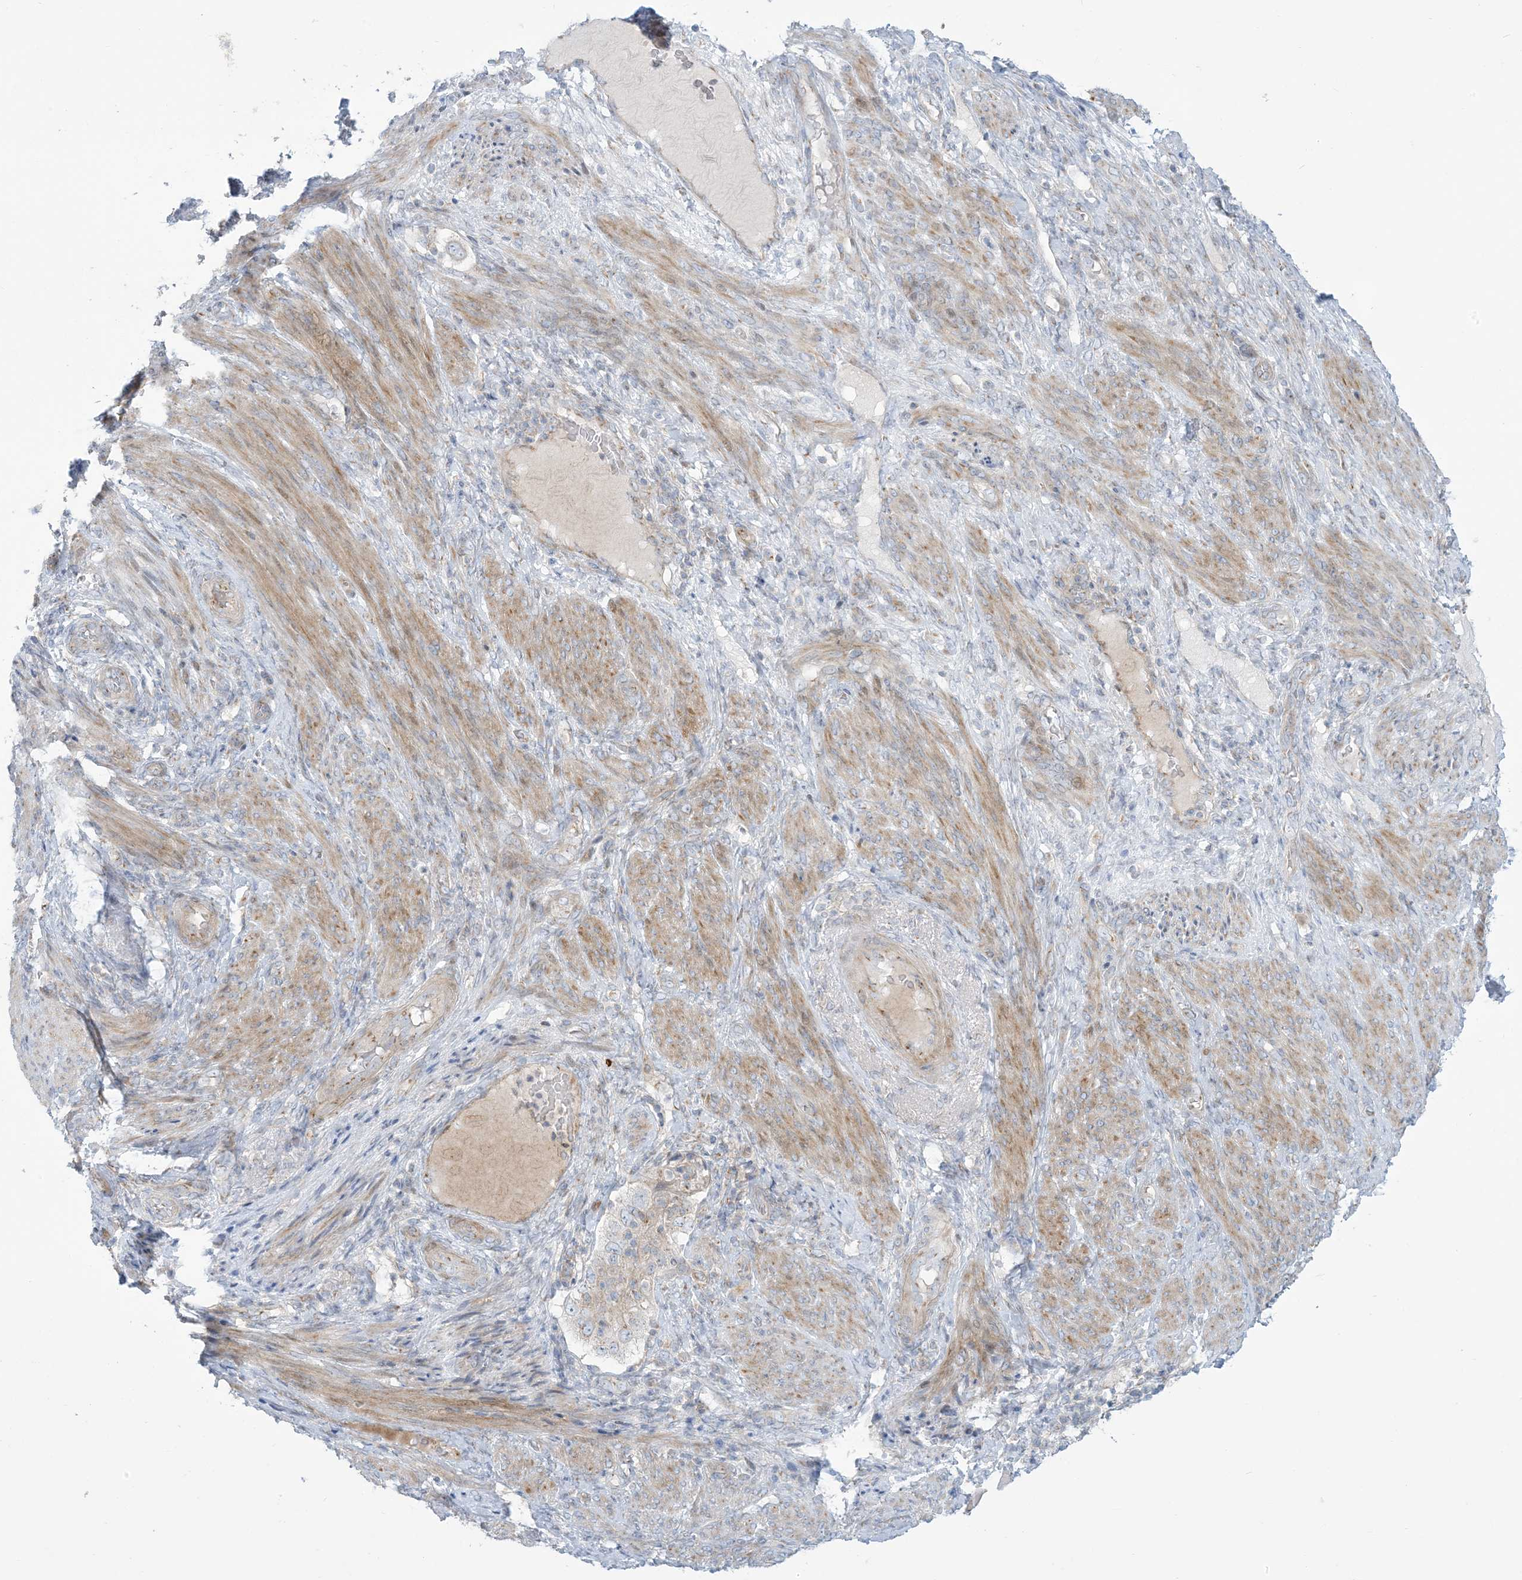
{"staining": {"intensity": "weak", "quantity": "25%-75%", "location": "cytoplasmic/membranous"}, "tissue": "endometrial cancer", "cell_type": "Tumor cells", "image_type": "cancer", "snomed": [{"axis": "morphology", "description": "Adenocarcinoma, NOS"}, {"axis": "topography", "description": "Endometrium"}], "caption": "Endometrial cancer (adenocarcinoma) stained with a protein marker exhibits weak staining in tumor cells.", "gene": "AFTPH", "patient": {"sex": "female", "age": 85}}